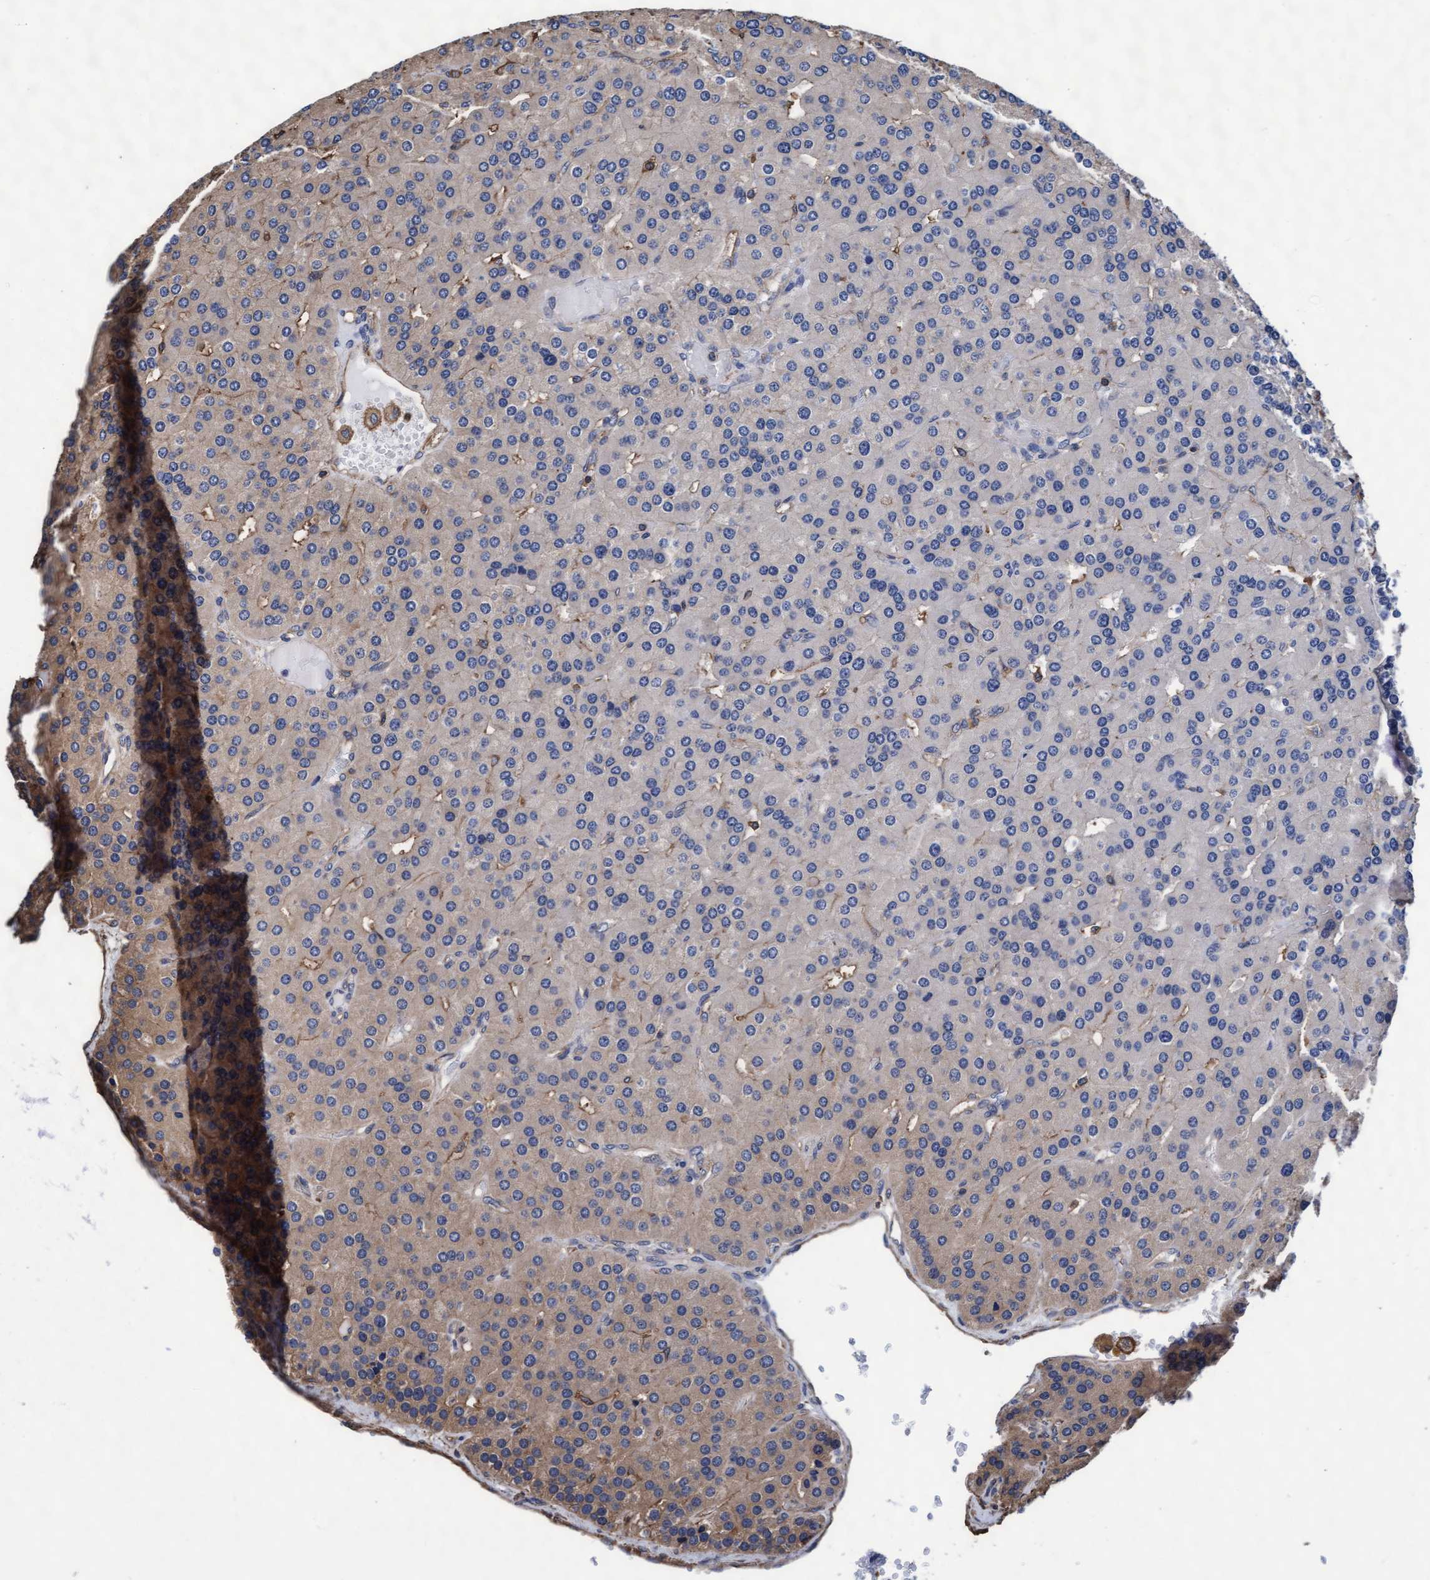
{"staining": {"intensity": "weak", "quantity": "<25%", "location": "cytoplasmic/membranous"}, "tissue": "parathyroid gland", "cell_type": "Glandular cells", "image_type": "normal", "snomed": [{"axis": "morphology", "description": "Normal tissue, NOS"}, {"axis": "morphology", "description": "Adenoma, NOS"}, {"axis": "topography", "description": "Parathyroid gland"}], "caption": "The IHC histopathology image has no significant expression in glandular cells of parathyroid gland.", "gene": "GRHPR", "patient": {"sex": "female", "age": 86}}